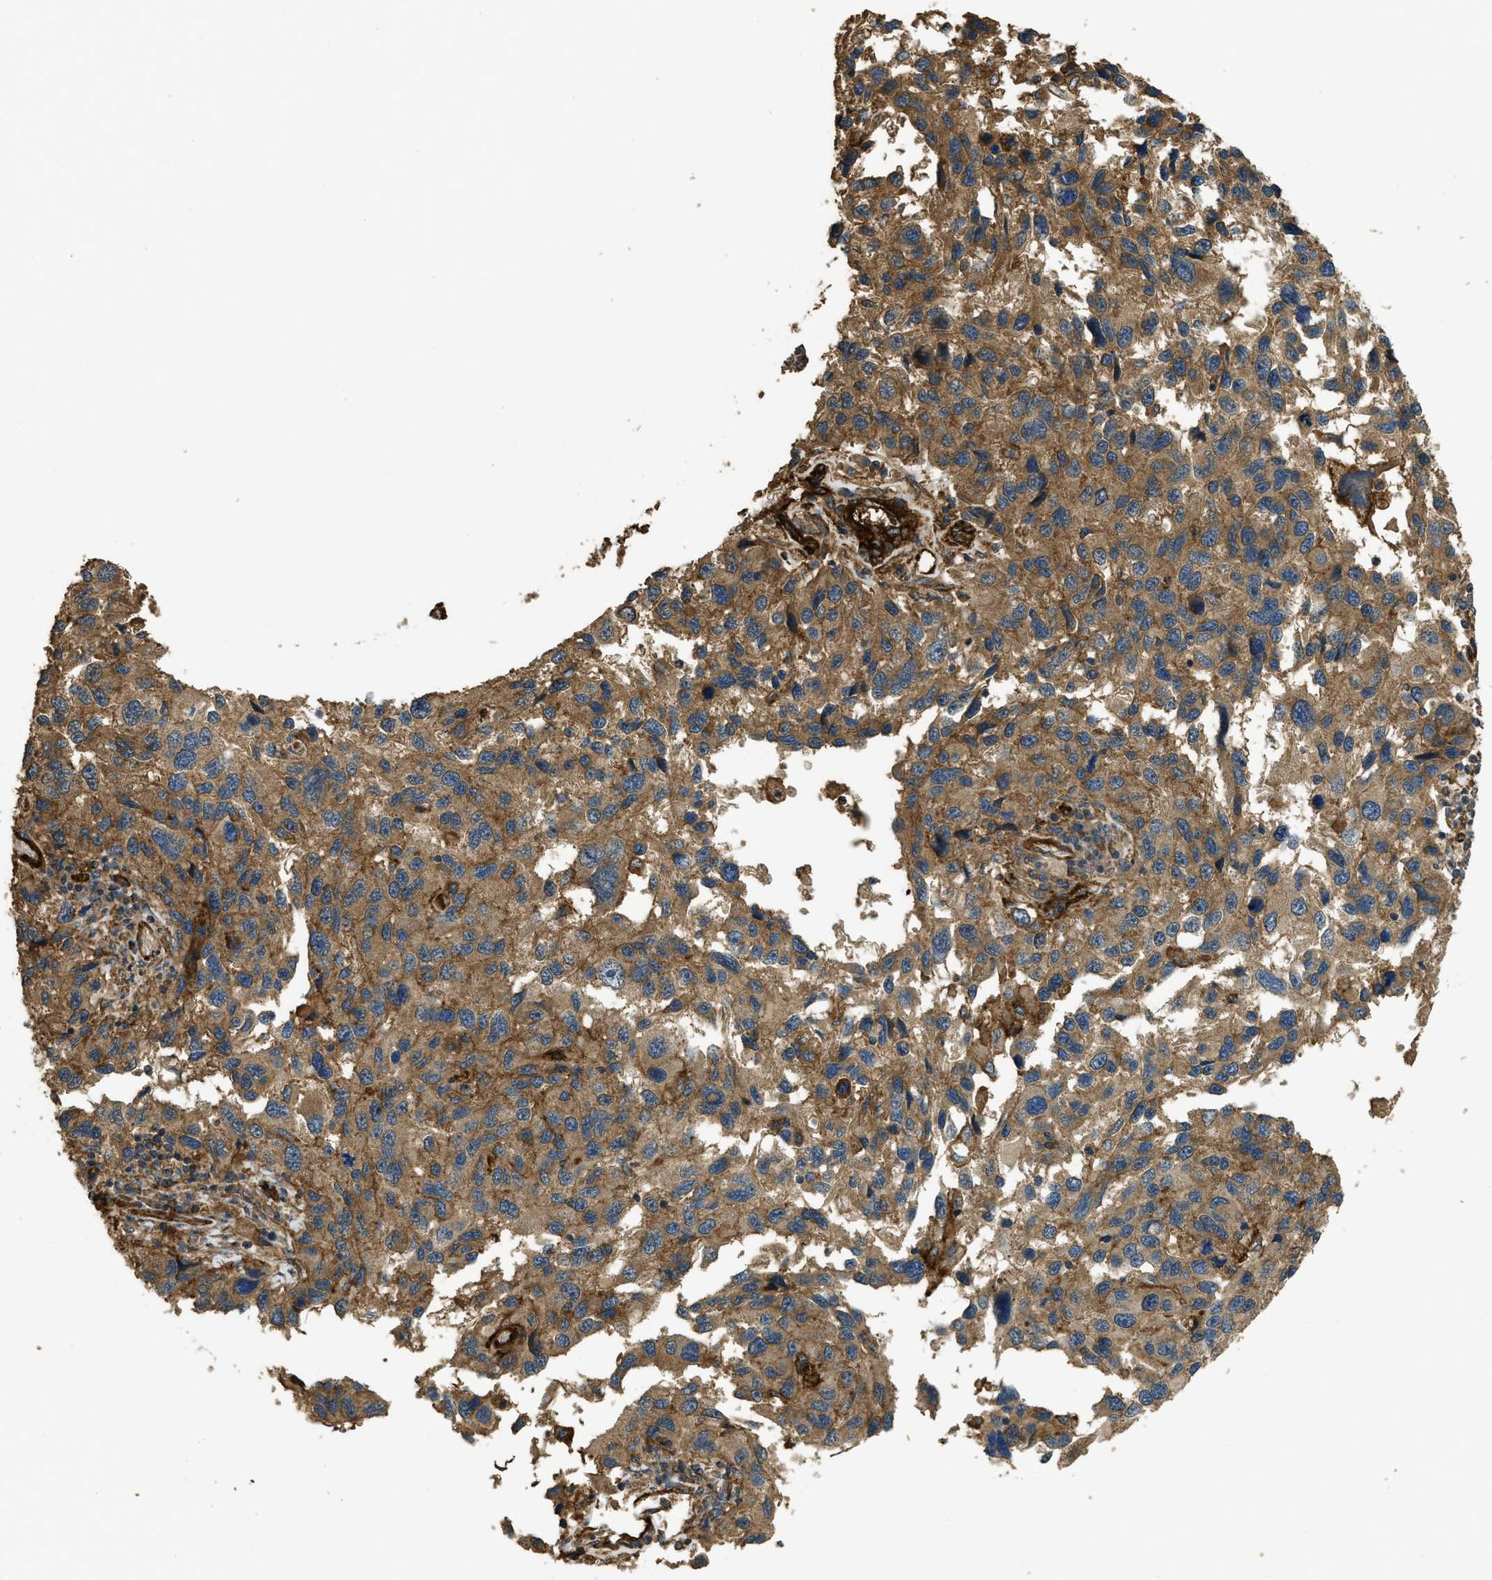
{"staining": {"intensity": "moderate", "quantity": ">75%", "location": "cytoplasmic/membranous"}, "tissue": "melanoma", "cell_type": "Tumor cells", "image_type": "cancer", "snomed": [{"axis": "morphology", "description": "Malignant melanoma, NOS"}, {"axis": "topography", "description": "Skin"}], "caption": "A photomicrograph showing moderate cytoplasmic/membranous staining in about >75% of tumor cells in malignant melanoma, as visualized by brown immunohistochemical staining.", "gene": "CD276", "patient": {"sex": "male", "age": 53}}